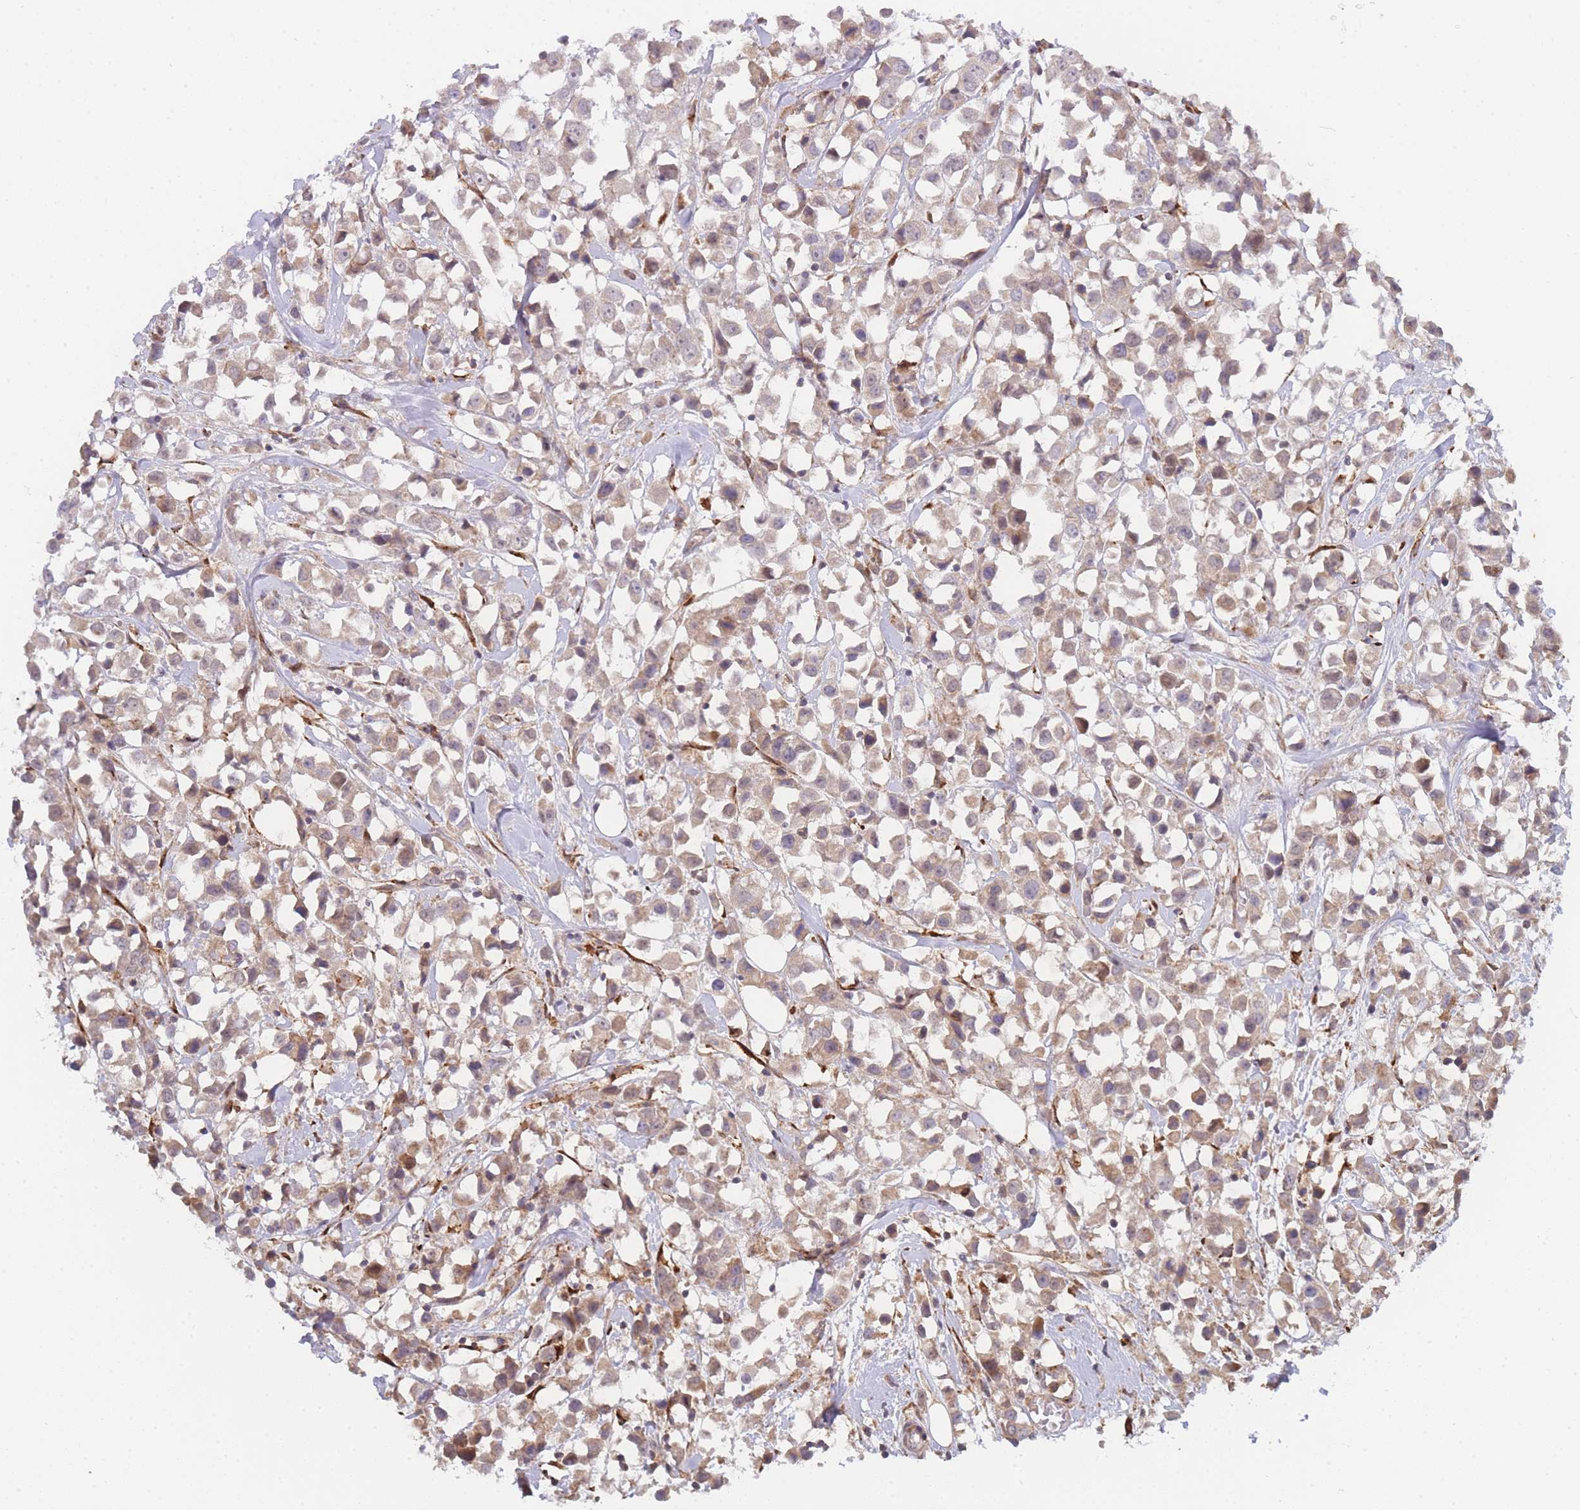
{"staining": {"intensity": "weak", "quantity": ">75%", "location": "cytoplasmic/membranous"}, "tissue": "breast cancer", "cell_type": "Tumor cells", "image_type": "cancer", "snomed": [{"axis": "morphology", "description": "Duct carcinoma"}, {"axis": "topography", "description": "Breast"}], "caption": "Protein positivity by IHC displays weak cytoplasmic/membranous staining in approximately >75% of tumor cells in breast cancer (infiltrating ductal carcinoma).", "gene": "TRIM26", "patient": {"sex": "female", "age": 61}}